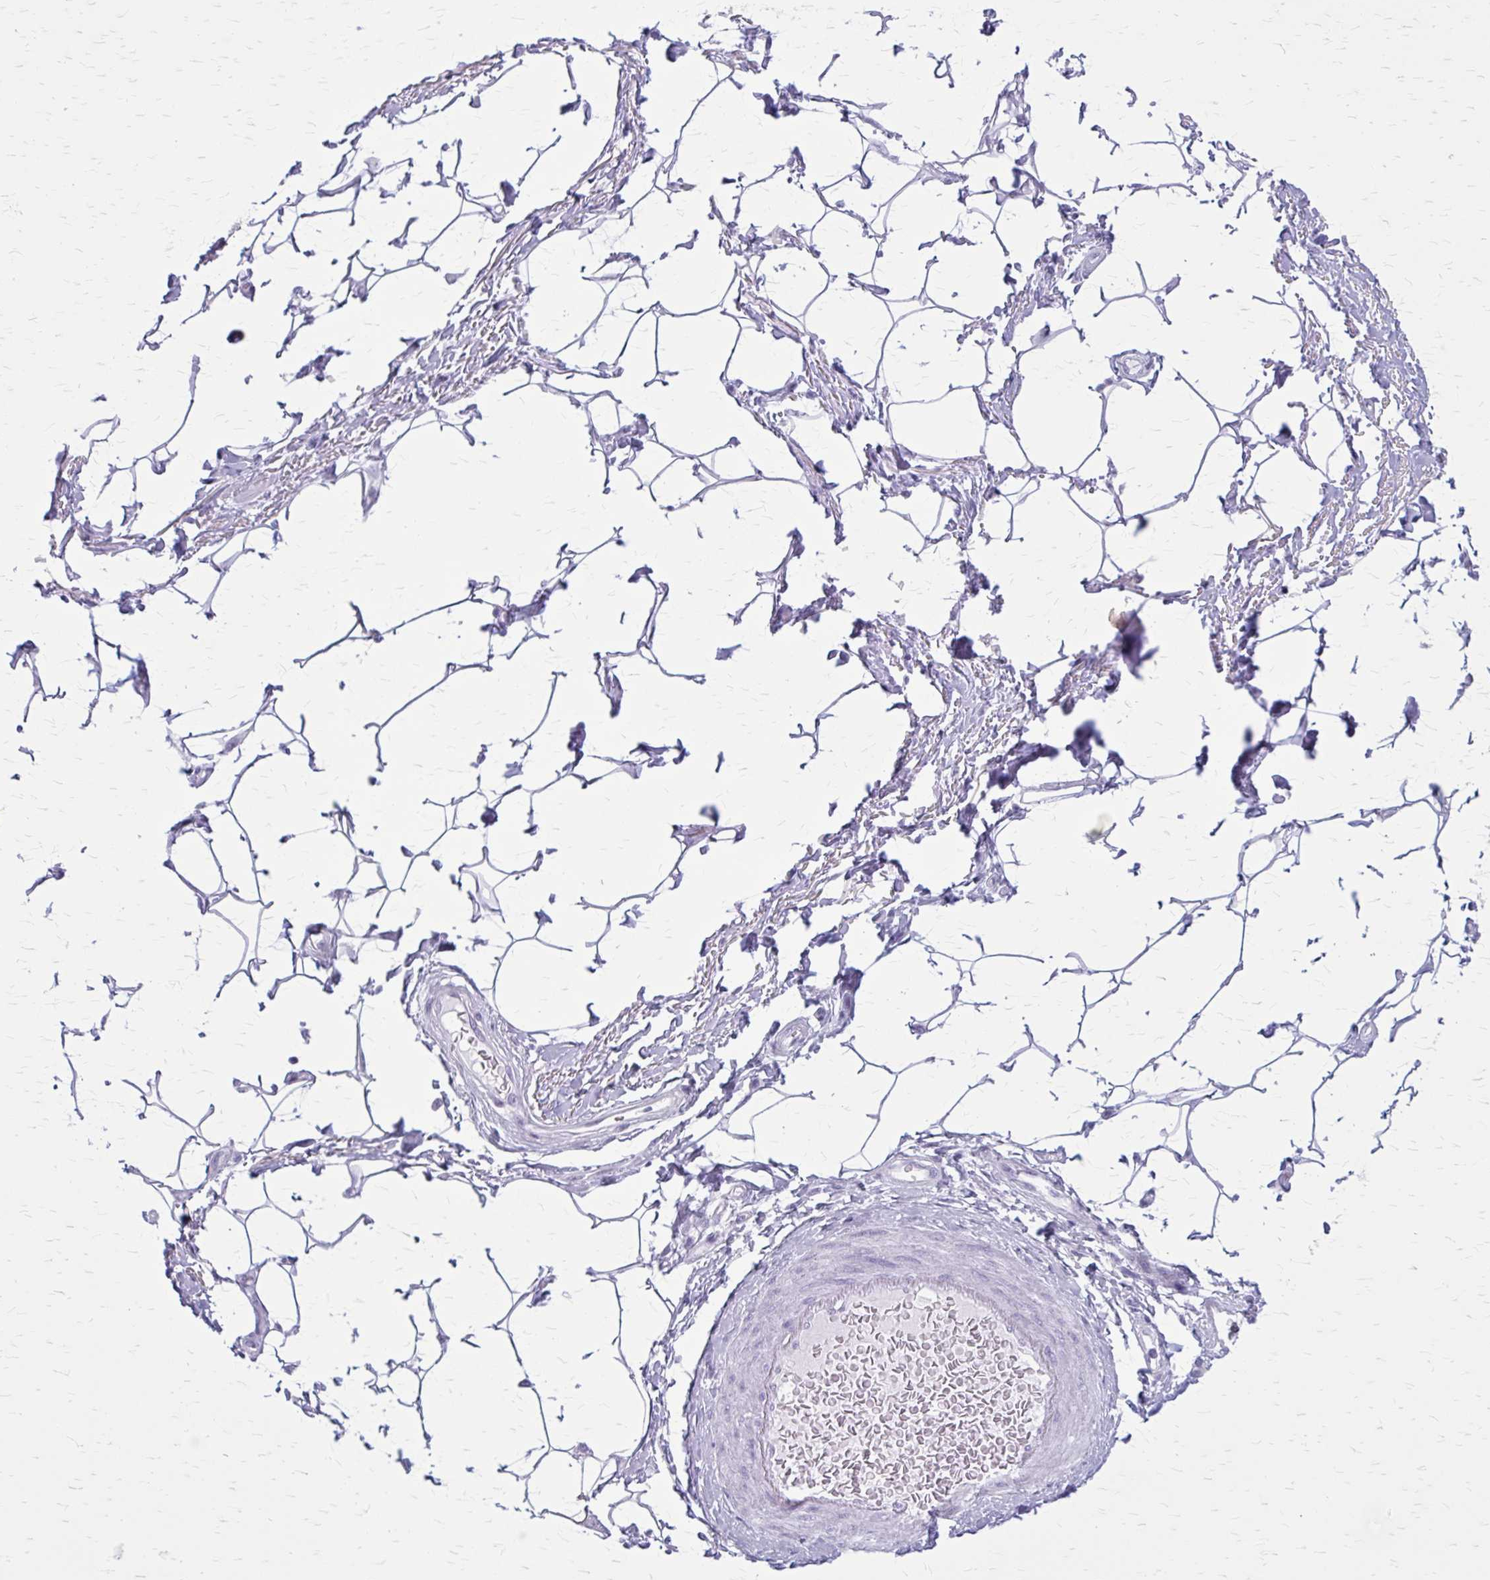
{"staining": {"intensity": "negative", "quantity": "none", "location": "none"}, "tissue": "adipose tissue", "cell_type": "Adipocytes", "image_type": "normal", "snomed": [{"axis": "morphology", "description": "Normal tissue, NOS"}, {"axis": "topography", "description": "Peripheral nerve tissue"}], "caption": "This is a photomicrograph of immunohistochemistry staining of unremarkable adipose tissue, which shows no staining in adipocytes.", "gene": "GAD1", "patient": {"sex": "male", "age": 51}}